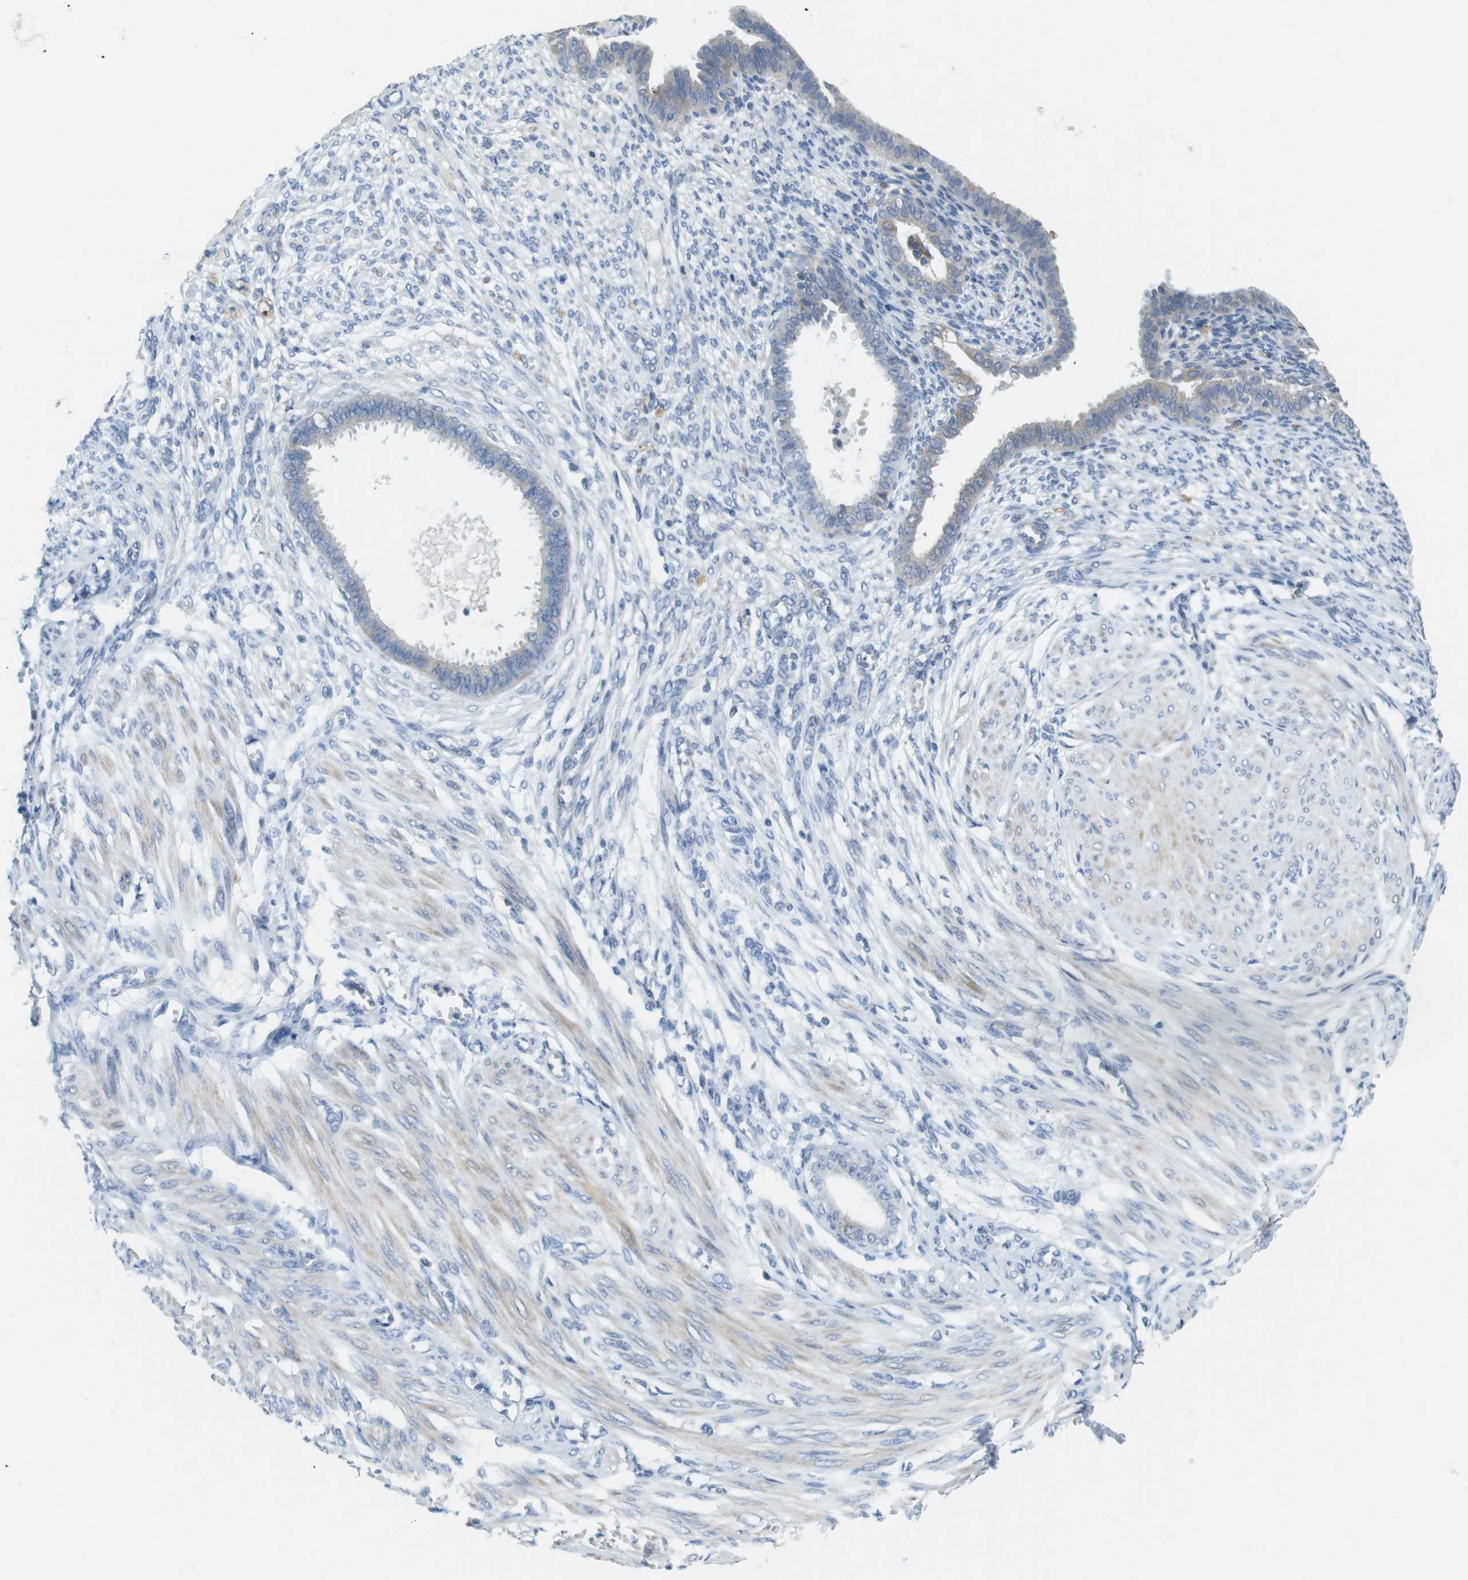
{"staining": {"intensity": "weak", "quantity": "<25%", "location": "cytoplasmic/membranous"}, "tissue": "endometrium", "cell_type": "Cells in endometrial stroma", "image_type": "normal", "snomed": [{"axis": "morphology", "description": "Normal tissue, NOS"}, {"axis": "topography", "description": "Endometrium"}], "caption": "High magnification brightfield microscopy of normal endometrium stained with DAB (3,3'-diaminobenzidine) (brown) and counterstained with hematoxylin (blue): cells in endometrial stroma show no significant staining.", "gene": "TYW1", "patient": {"sex": "female", "age": 72}}